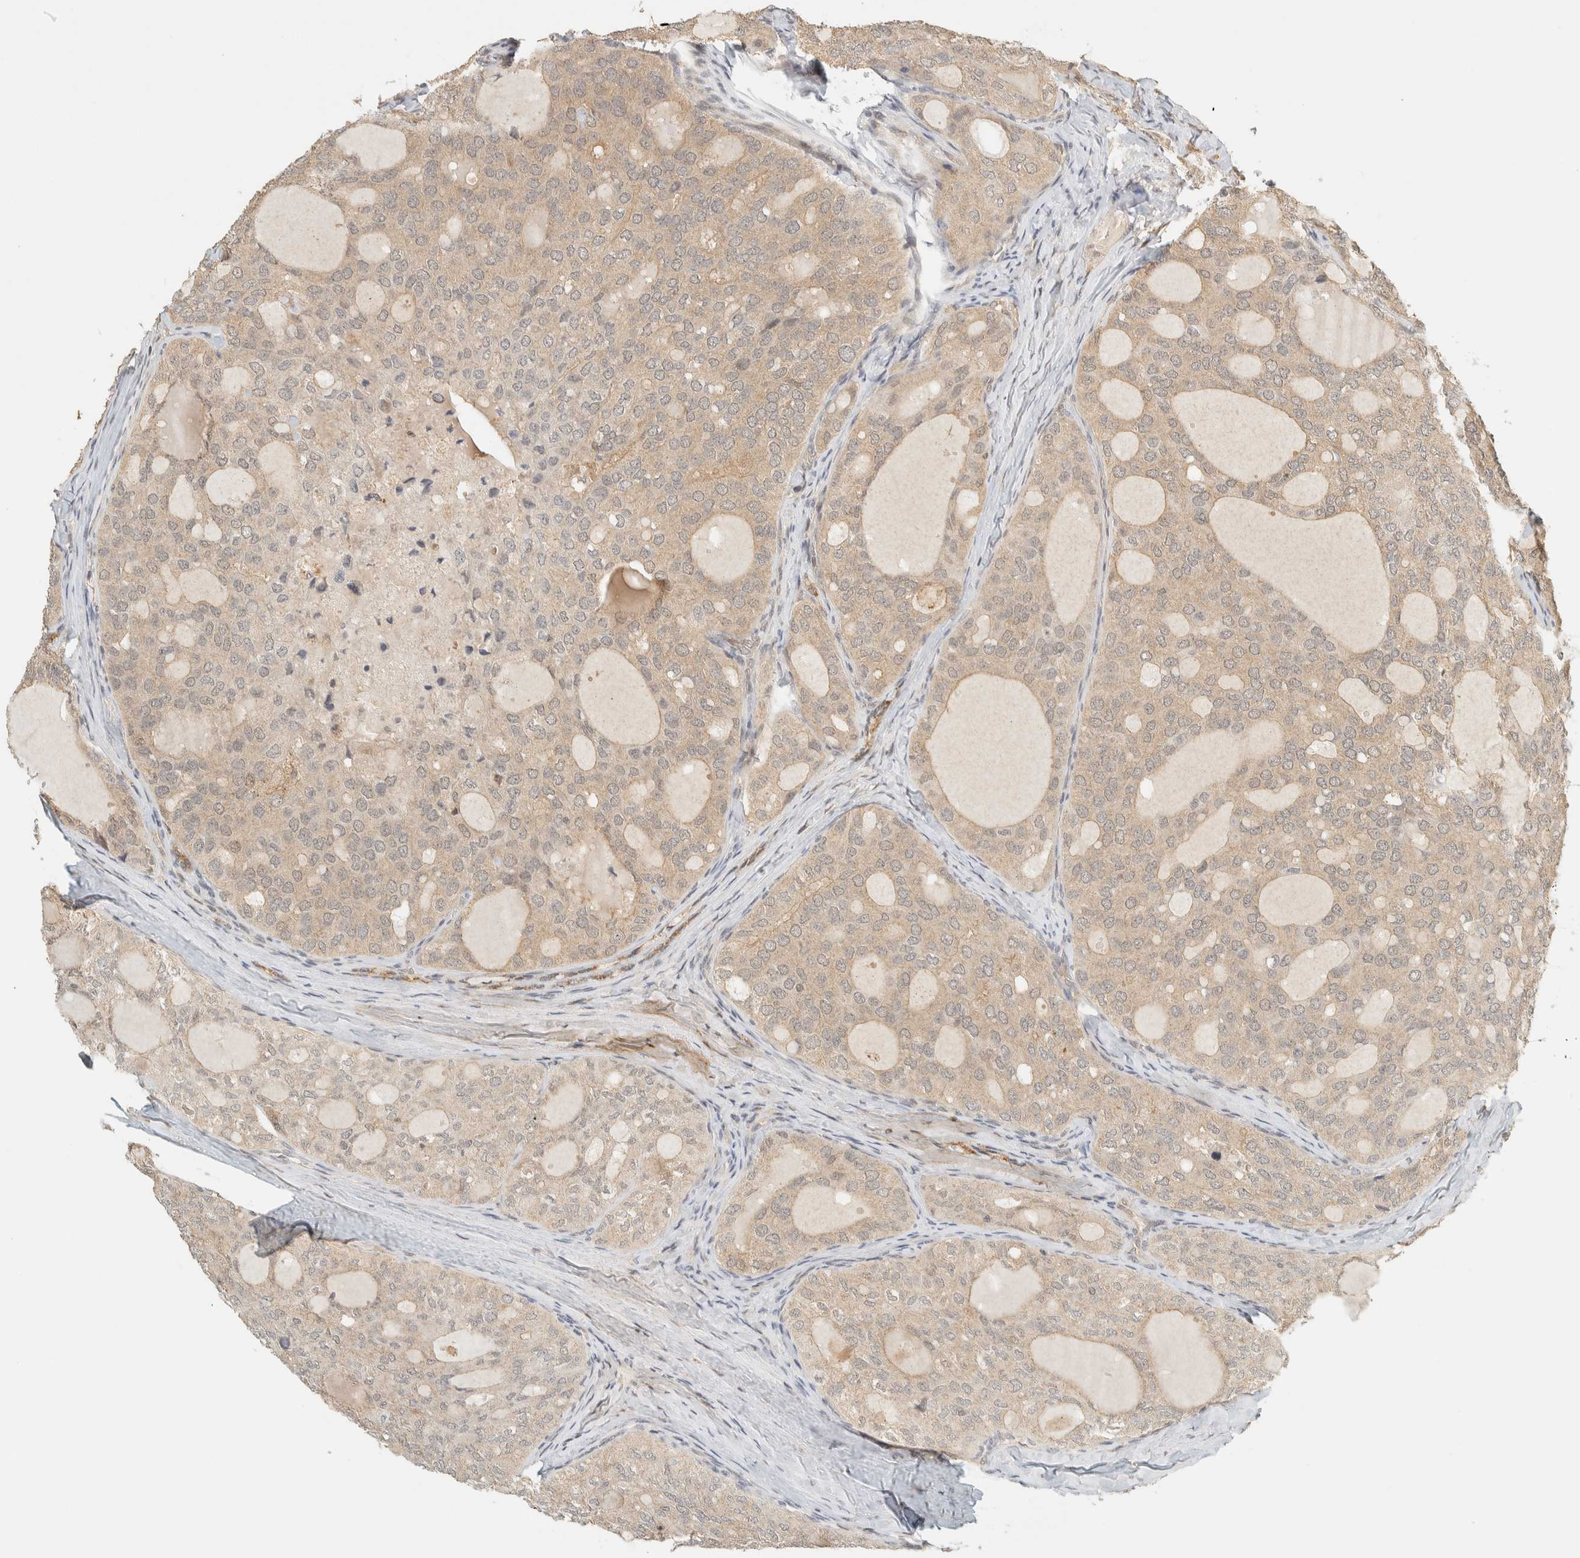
{"staining": {"intensity": "weak", "quantity": ">75%", "location": "cytoplasmic/membranous"}, "tissue": "thyroid cancer", "cell_type": "Tumor cells", "image_type": "cancer", "snomed": [{"axis": "morphology", "description": "Follicular adenoma carcinoma, NOS"}, {"axis": "topography", "description": "Thyroid gland"}], "caption": "Thyroid cancer stained with IHC demonstrates weak cytoplasmic/membranous staining in approximately >75% of tumor cells. (Stains: DAB (3,3'-diaminobenzidine) in brown, nuclei in blue, Microscopy: brightfield microscopy at high magnification).", "gene": "KIFAP3", "patient": {"sex": "male", "age": 75}}